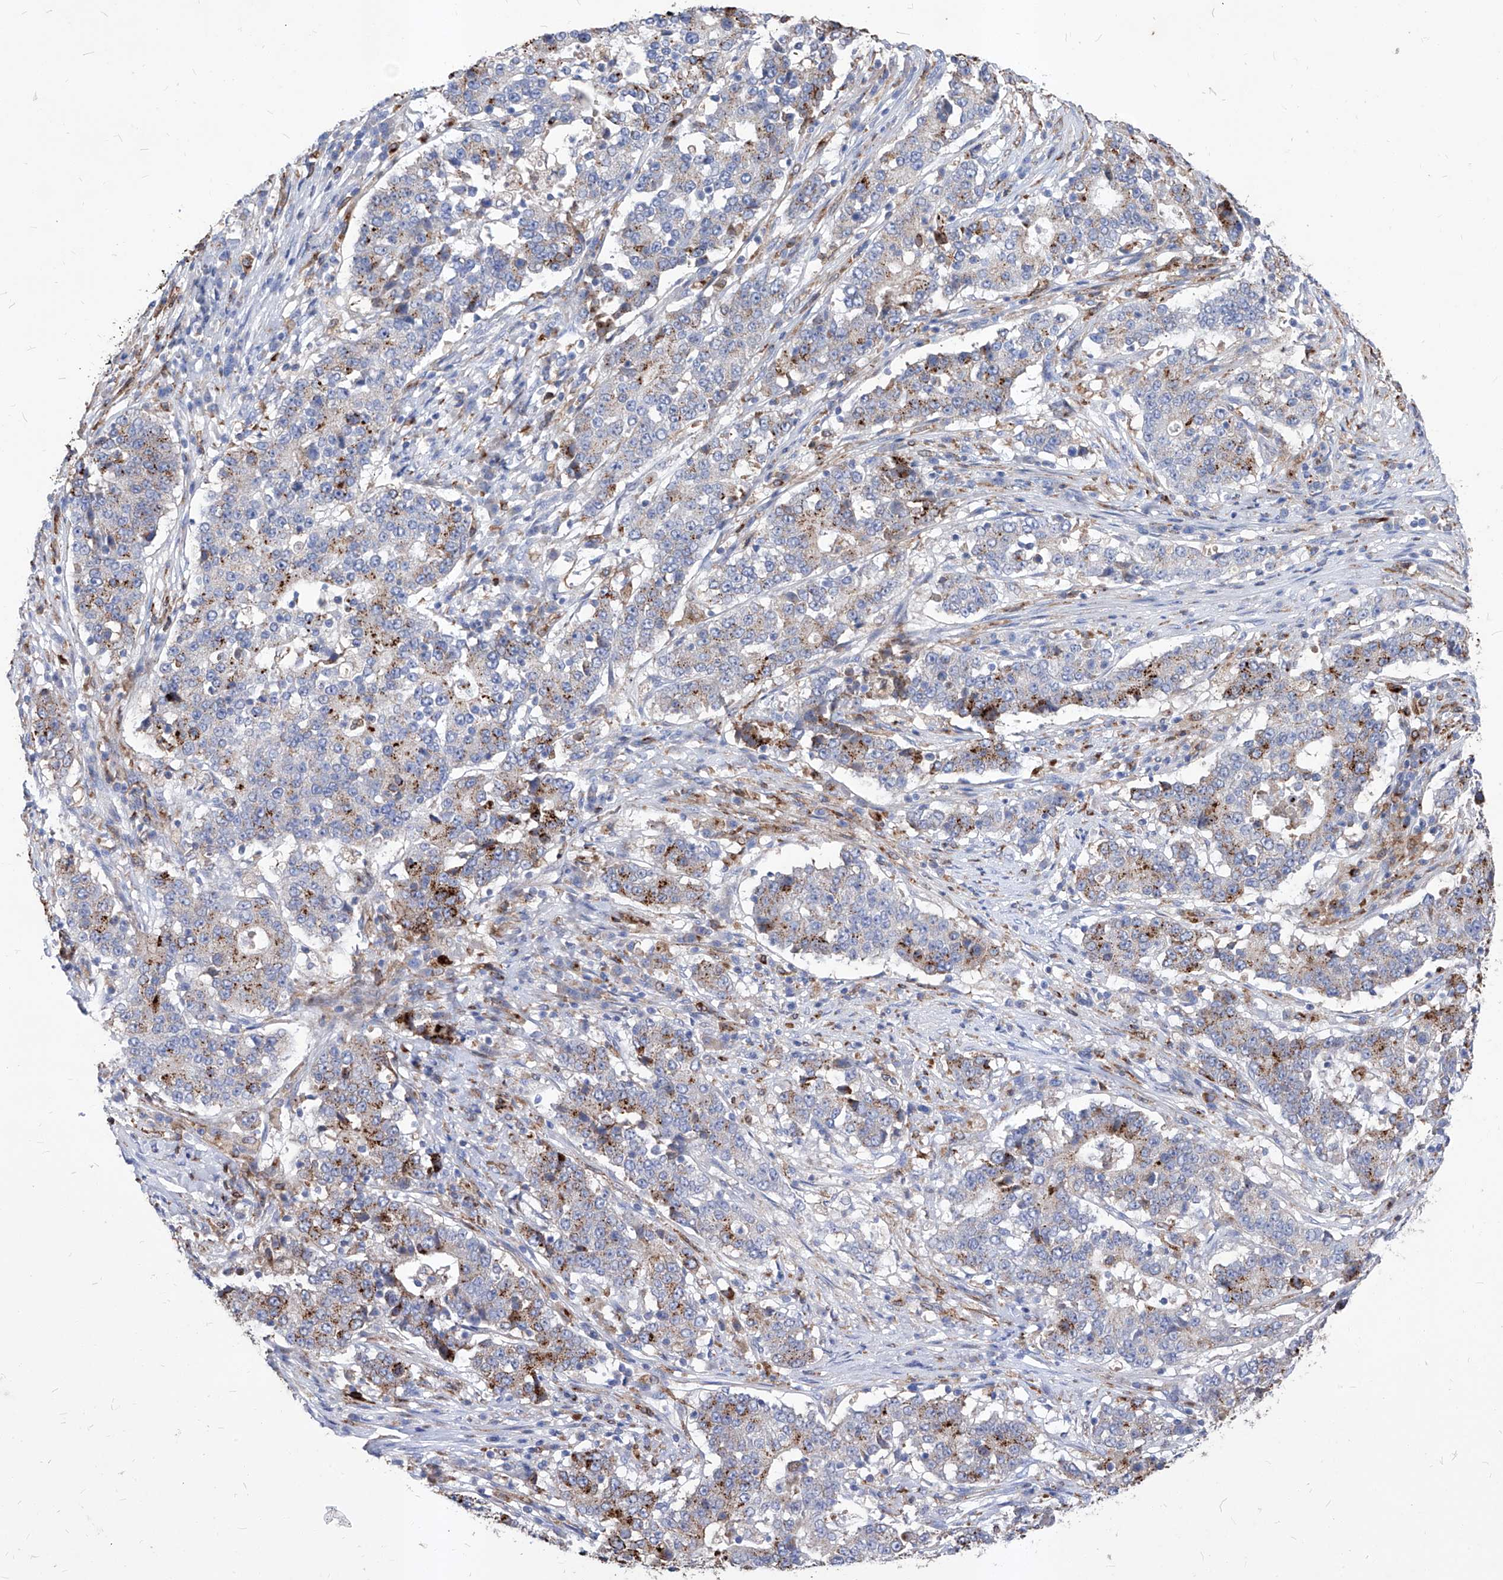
{"staining": {"intensity": "moderate", "quantity": "25%-75%", "location": "cytoplasmic/membranous"}, "tissue": "stomach cancer", "cell_type": "Tumor cells", "image_type": "cancer", "snomed": [{"axis": "morphology", "description": "Adenocarcinoma, NOS"}, {"axis": "topography", "description": "Stomach"}], "caption": "Immunohistochemical staining of stomach adenocarcinoma demonstrates moderate cytoplasmic/membranous protein staining in approximately 25%-75% of tumor cells.", "gene": "UBOX5", "patient": {"sex": "male", "age": 59}}